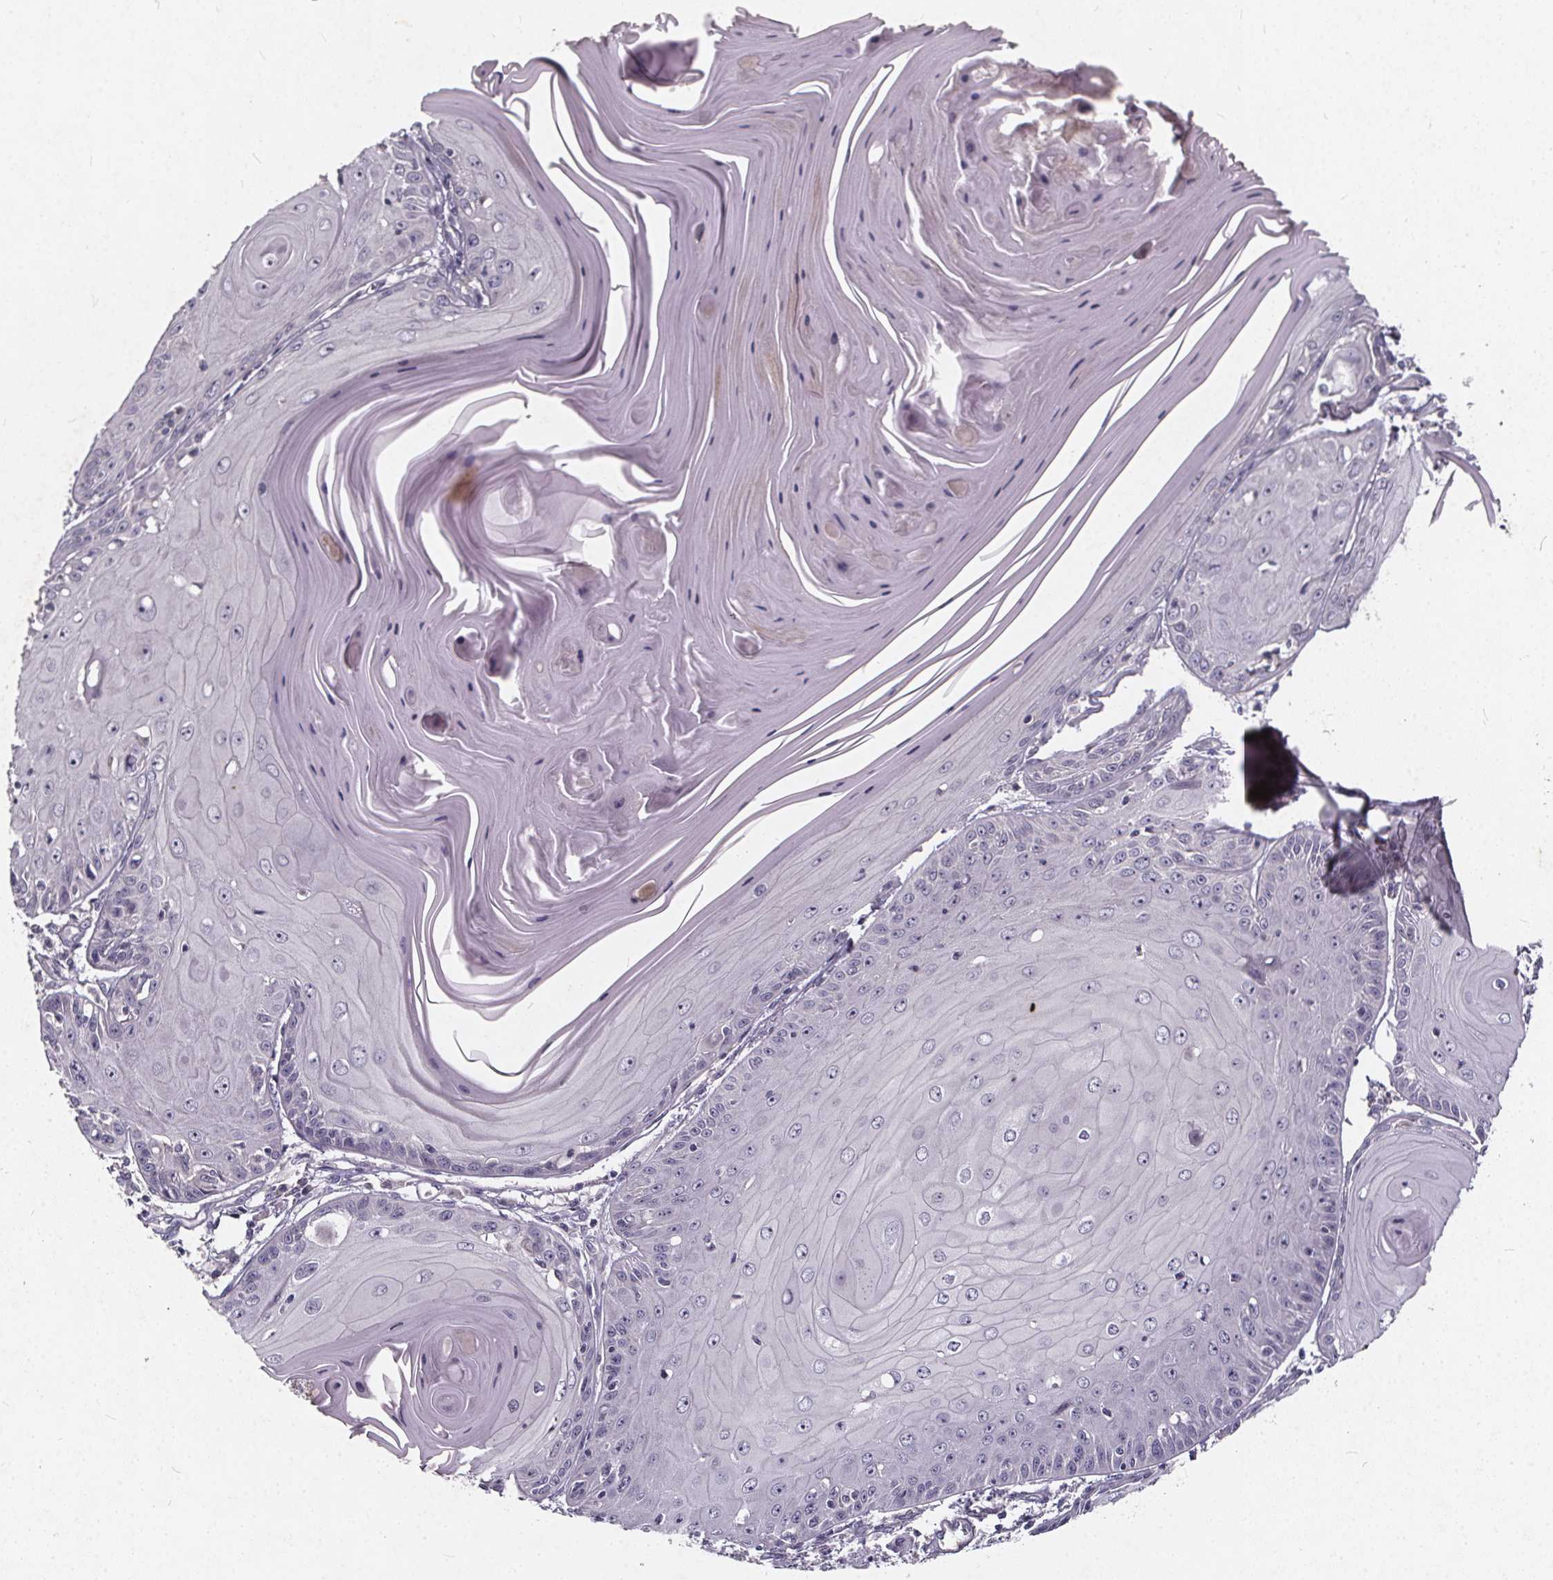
{"staining": {"intensity": "negative", "quantity": "none", "location": "none"}, "tissue": "skin cancer", "cell_type": "Tumor cells", "image_type": "cancer", "snomed": [{"axis": "morphology", "description": "Squamous cell carcinoma, NOS"}, {"axis": "topography", "description": "Skin"}, {"axis": "topography", "description": "Vulva"}], "caption": "A micrograph of human squamous cell carcinoma (skin) is negative for staining in tumor cells.", "gene": "TSPAN14", "patient": {"sex": "female", "age": 85}}